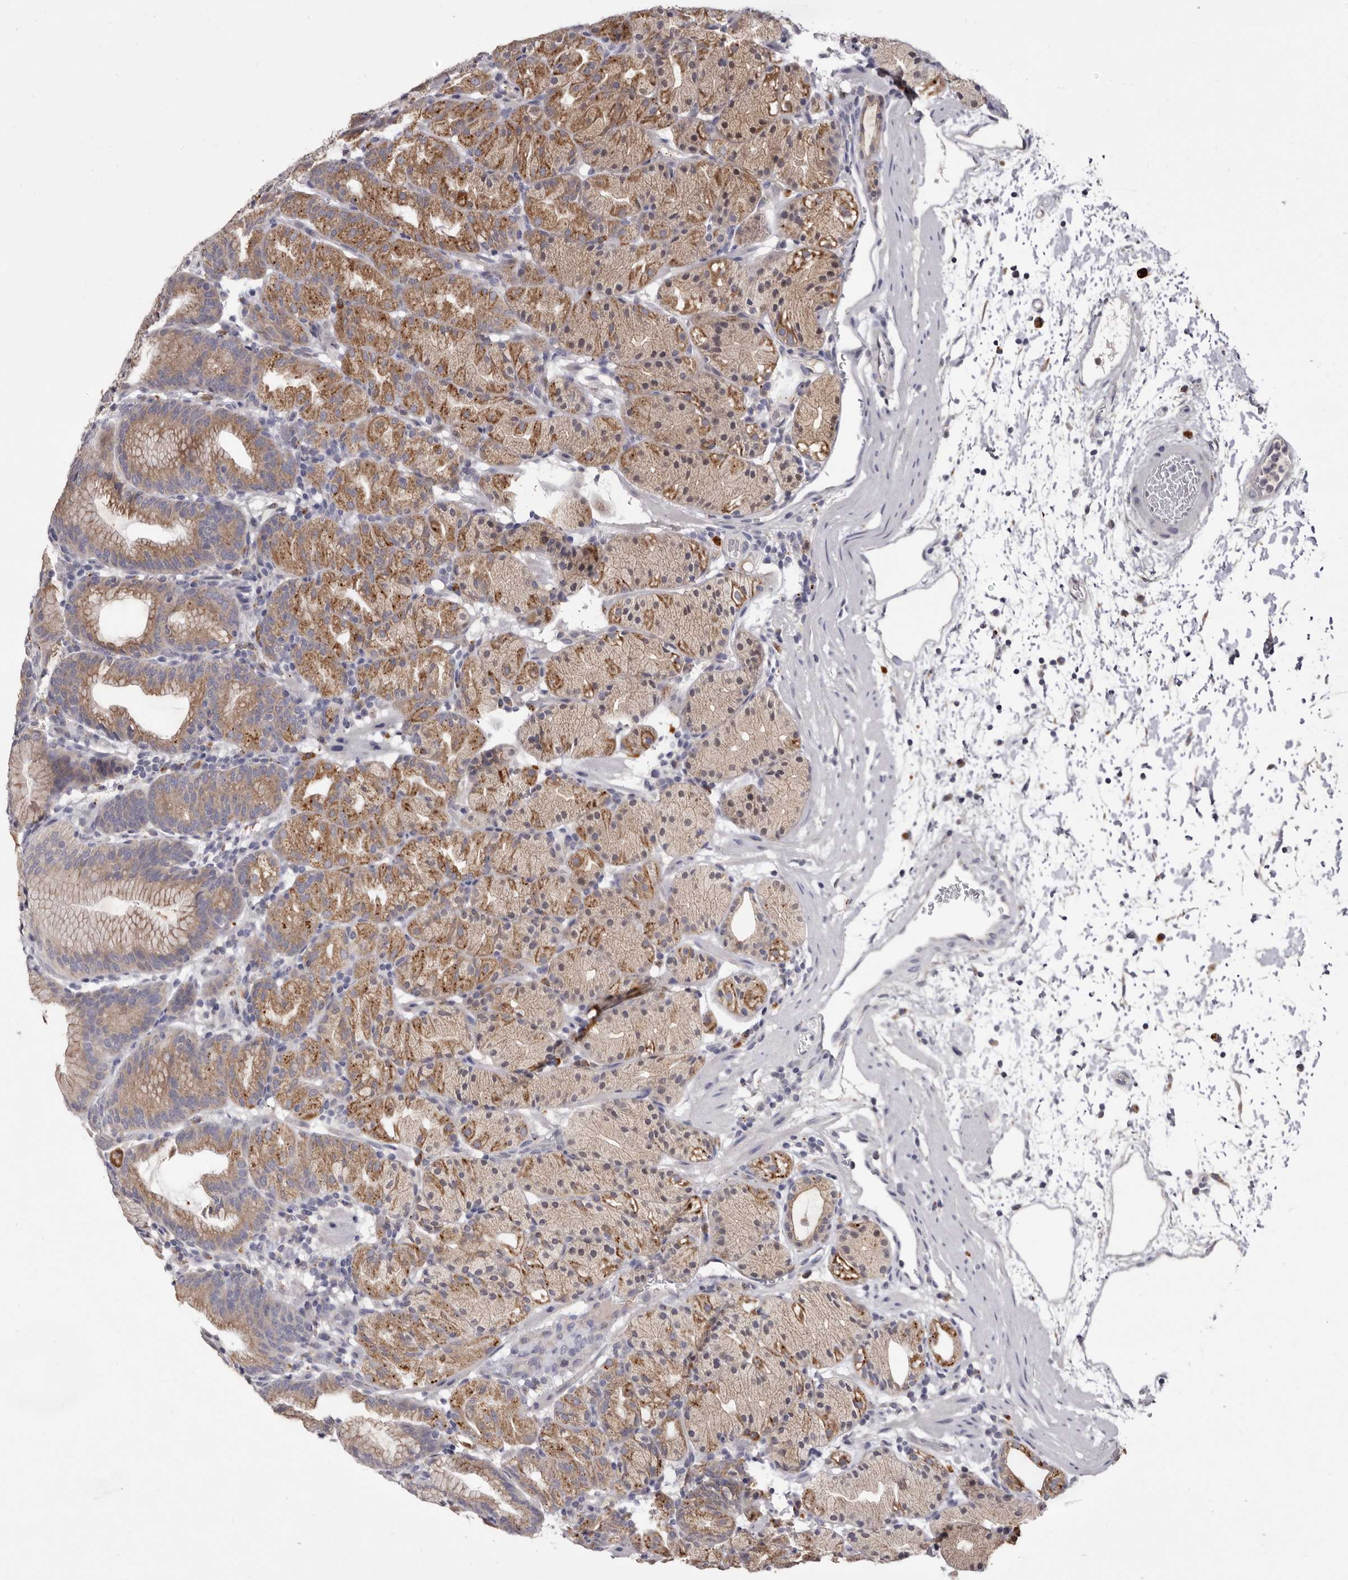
{"staining": {"intensity": "moderate", "quantity": "25%-75%", "location": "cytoplasmic/membranous"}, "tissue": "stomach", "cell_type": "Glandular cells", "image_type": "normal", "snomed": [{"axis": "morphology", "description": "Normal tissue, NOS"}, {"axis": "topography", "description": "Stomach, upper"}], "caption": "A histopathology image showing moderate cytoplasmic/membranous positivity in approximately 25%-75% of glandular cells in benign stomach, as visualized by brown immunohistochemical staining.", "gene": "DAP", "patient": {"sex": "male", "age": 48}}